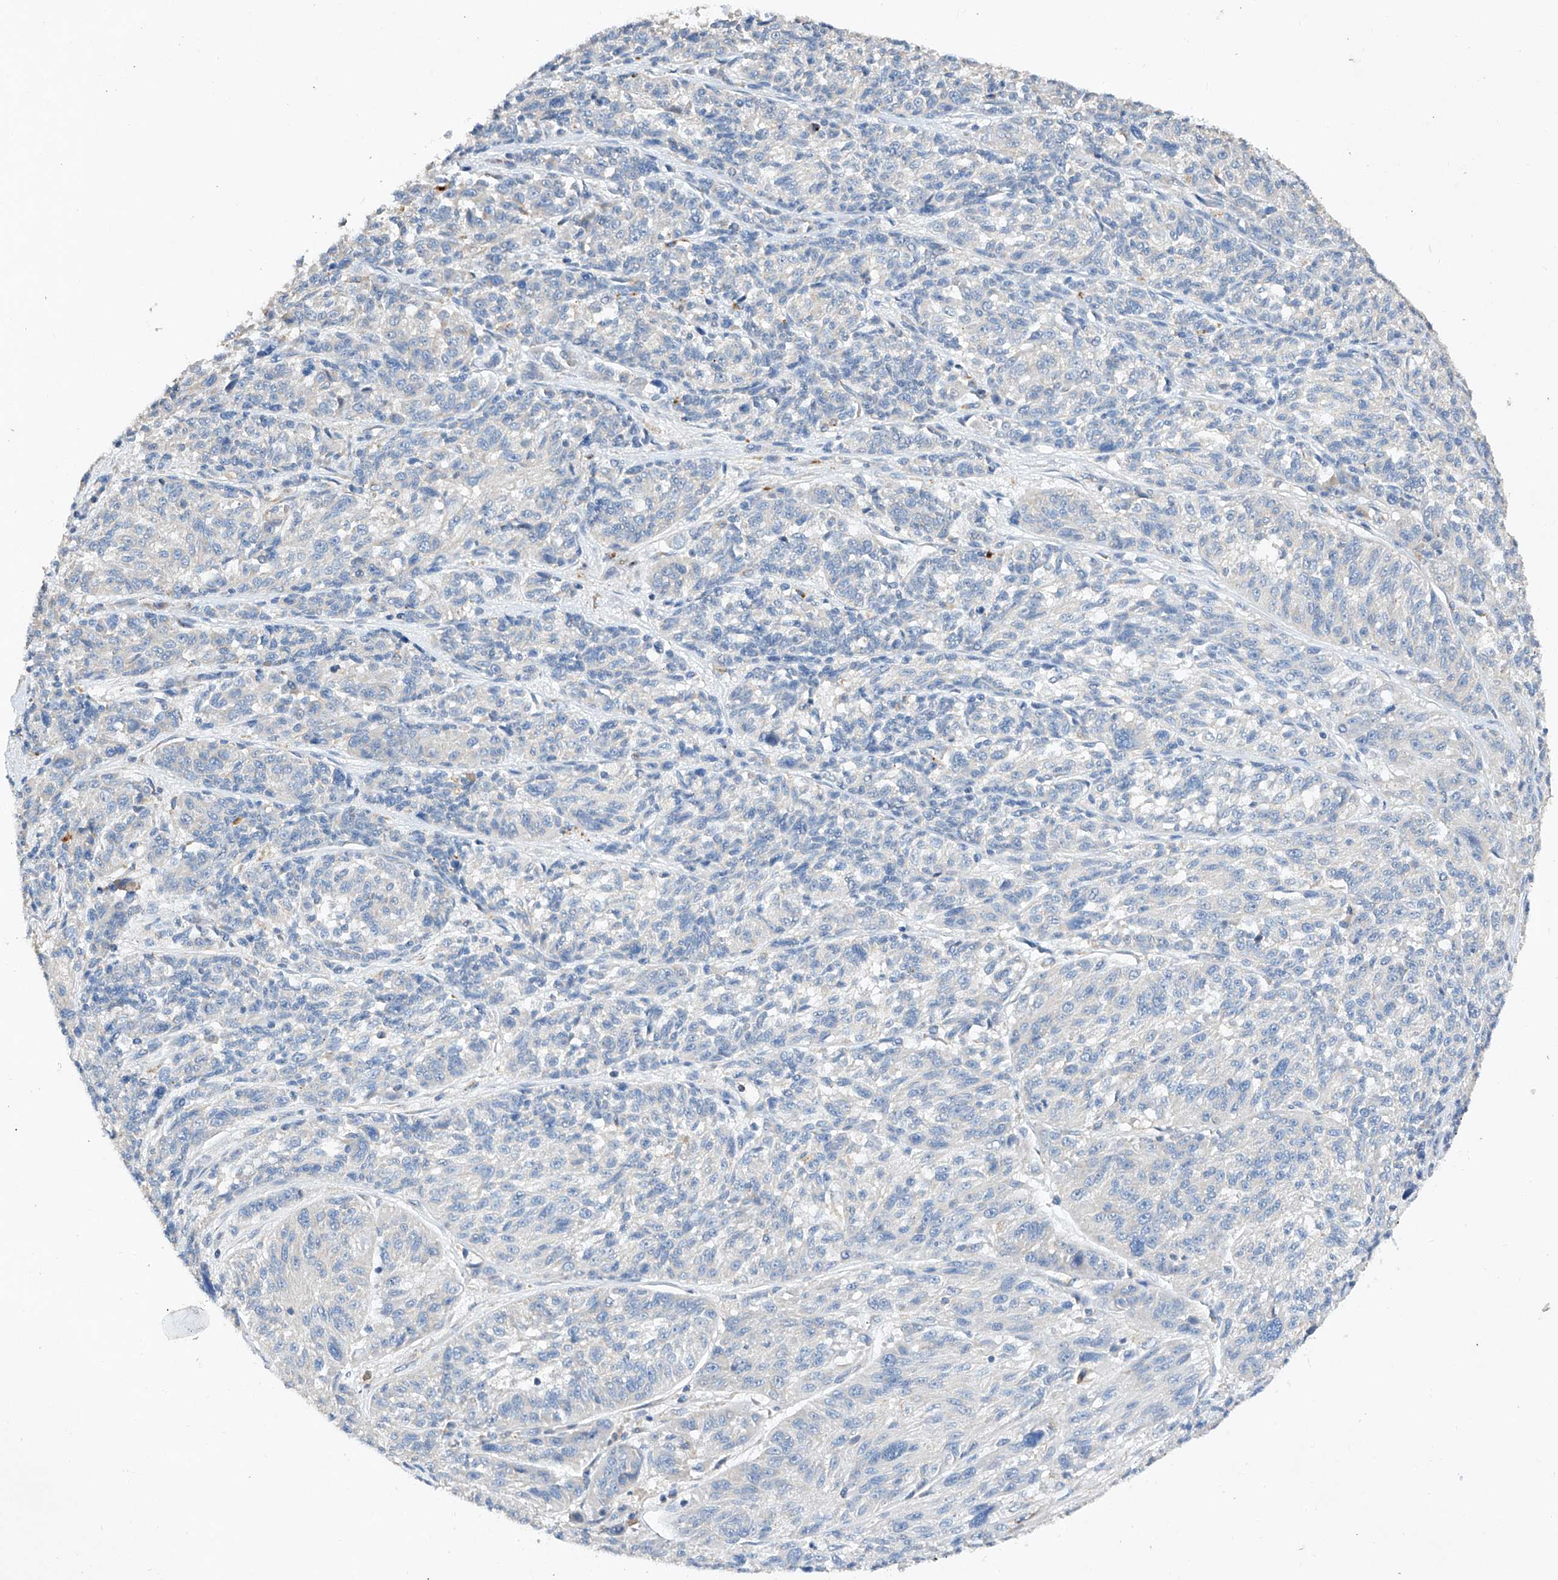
{"staining": {"intensity": "negative", "quantity": "none", "location": "none"}, "tissue": "melanoma", "cell_type": "Tumor cells", "image_type": "cancer", "snomed": [{"axis": "morphology", "description": "Malignant melanoma, NOS"}, {"axis": "topography", "description": "Skin"}], "caption": "IHC micrograph of malignant melanoma stained for a protein (brown), which demonstrates no staining in tumor cells. Brightfield microscopy of IHC stained with DAB (3,3'-diaminobenzidine) (brown) and hematoxylin (blue), captured at high magnification.", "gene": "AMD1", "patient": {"sex": "male", "age": 53}}